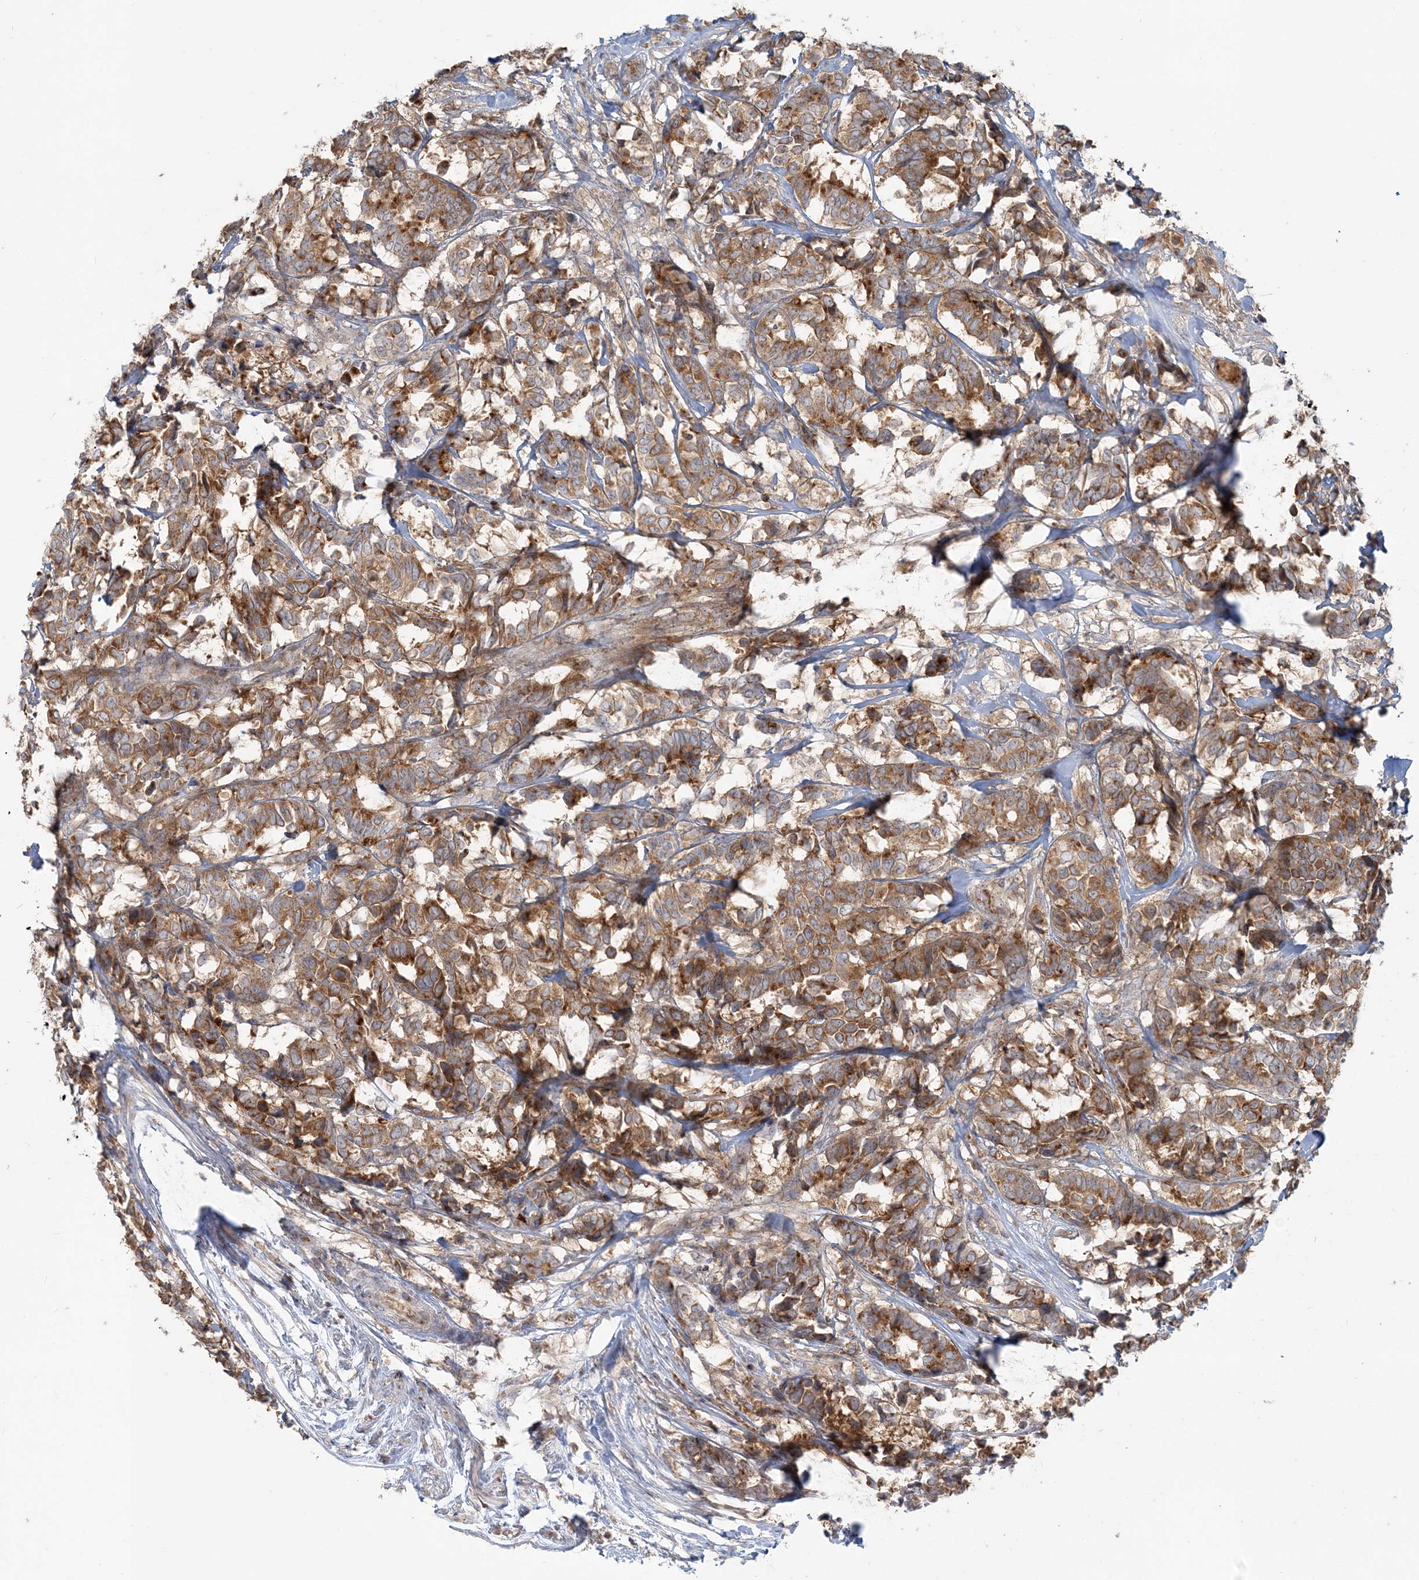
{"staining": {"intensity": "moderate", "quantity": ">75%", "location": "cytoplasmic/membranous"}, "tissue": "breast cancer", "cell_type": "Tumor cells", "image_type": "cancer", "snomed": [{"axis": "morphology", "description": "Duct carcinoma"}, {"axis": "topography", "description": "Breast"}], "caption": "The photomicrograph exhibits a brown stain indicating the presence of a protein in the cytoplasmic/membranous of tumor cells in breast intraductal carcinoma. Nuclei are stained in blue.", "gene": "AP1AR", "patient": {"sex": "female", "age": 87}}